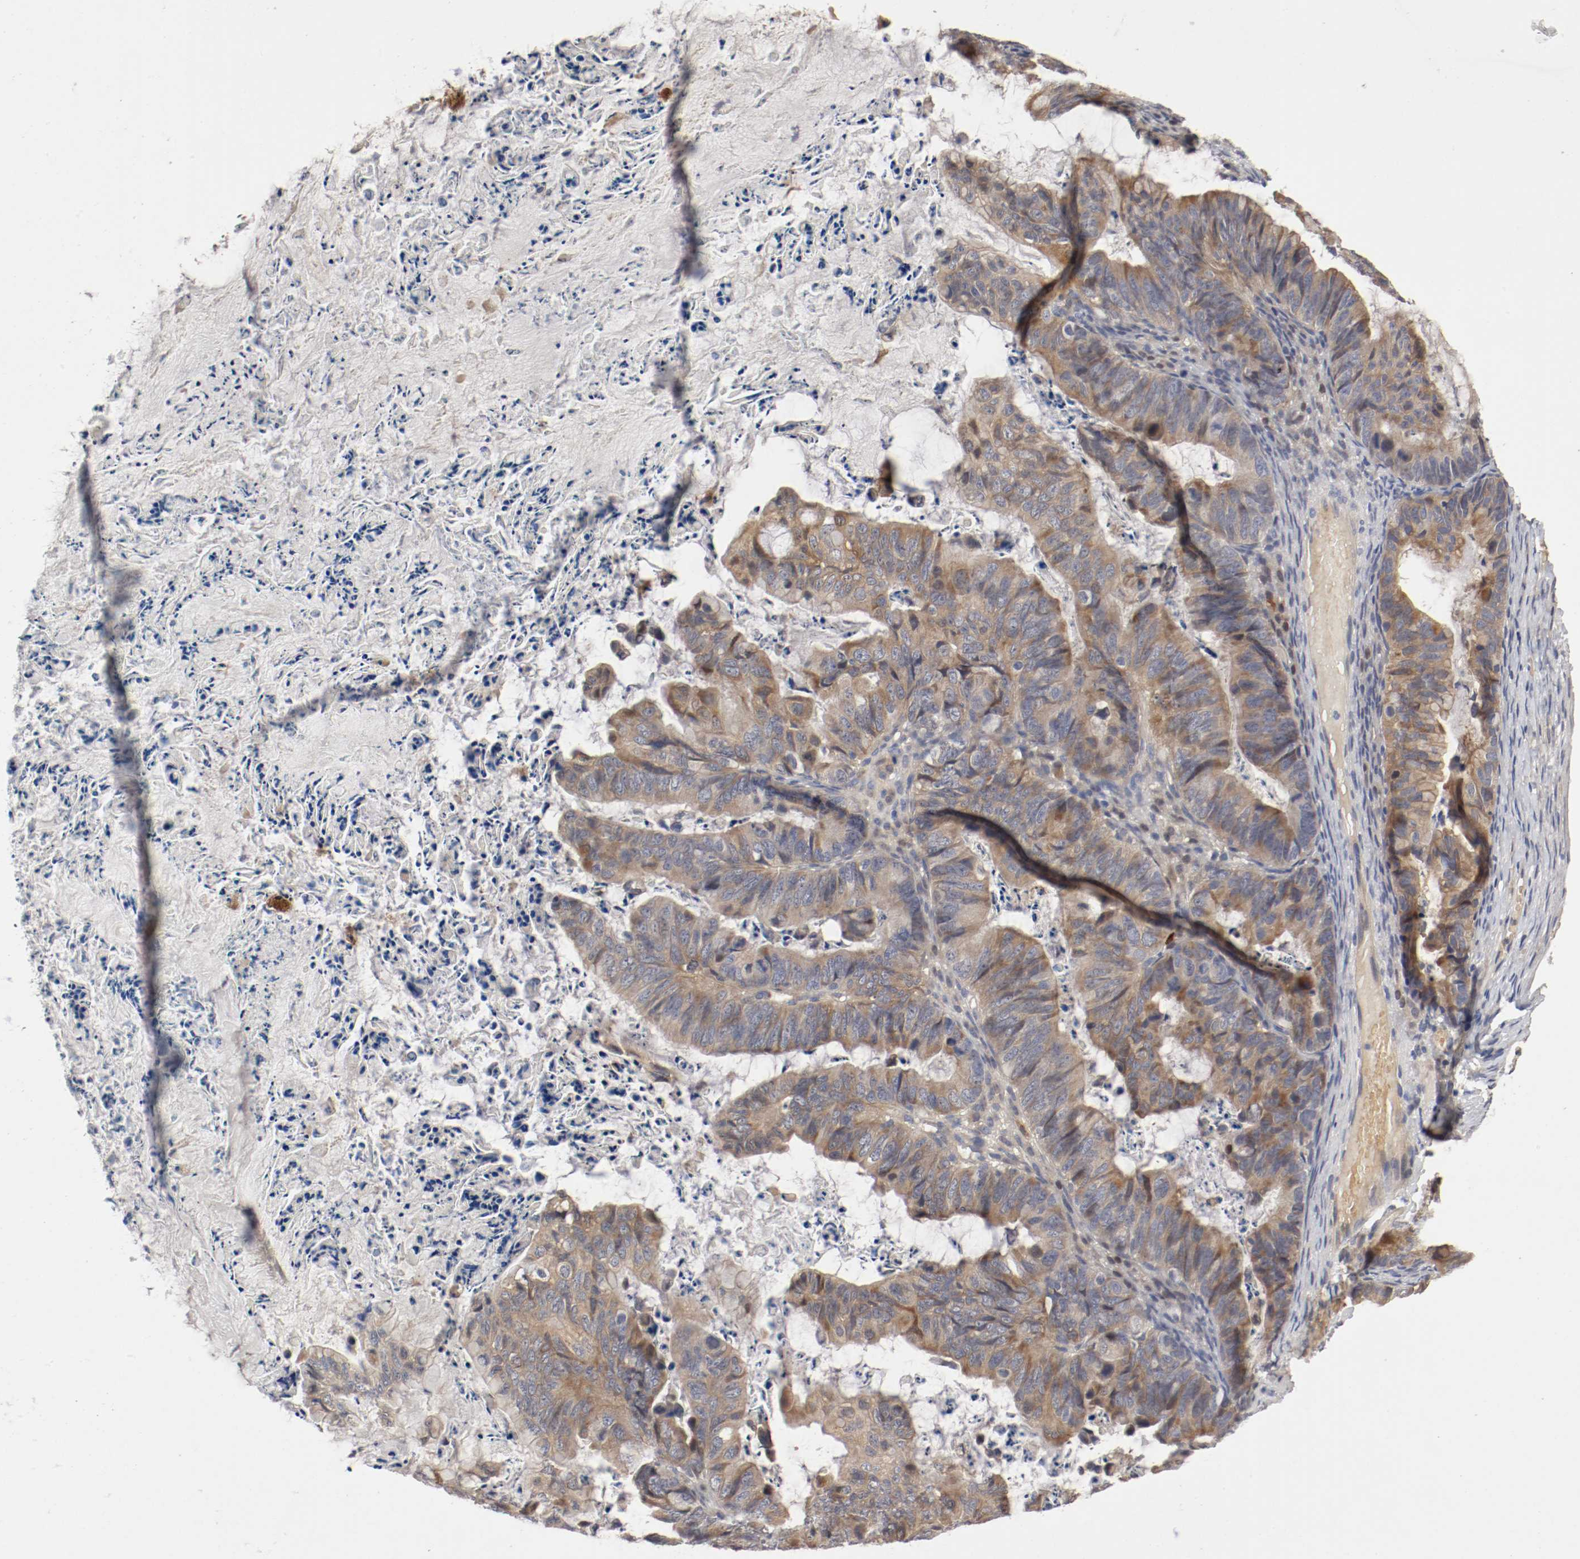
{"staining": {"intensity": "moderate", "quantity": ">75%", "location": "cytoplasmic/membranous"}, "tissue": "ovarian cancer", "cell_type": "Tumor cells", "image_type": "cancer", "snomed": [{"axis": "morphology", "description": "Cystadenocarcinoma, mucinous, NOS"}, {"axis": "topography", "description": "Ovary"}], "caption": "High-power microscopy captured an IHC micrograph of mucinous cystadenocarcinoma (ovarian), revealing moderate cytoplasmic/membranous expression in approximately >75% of tumor cells.", "gene": "REN", "patient": {"sex": "female", "age": 36}}